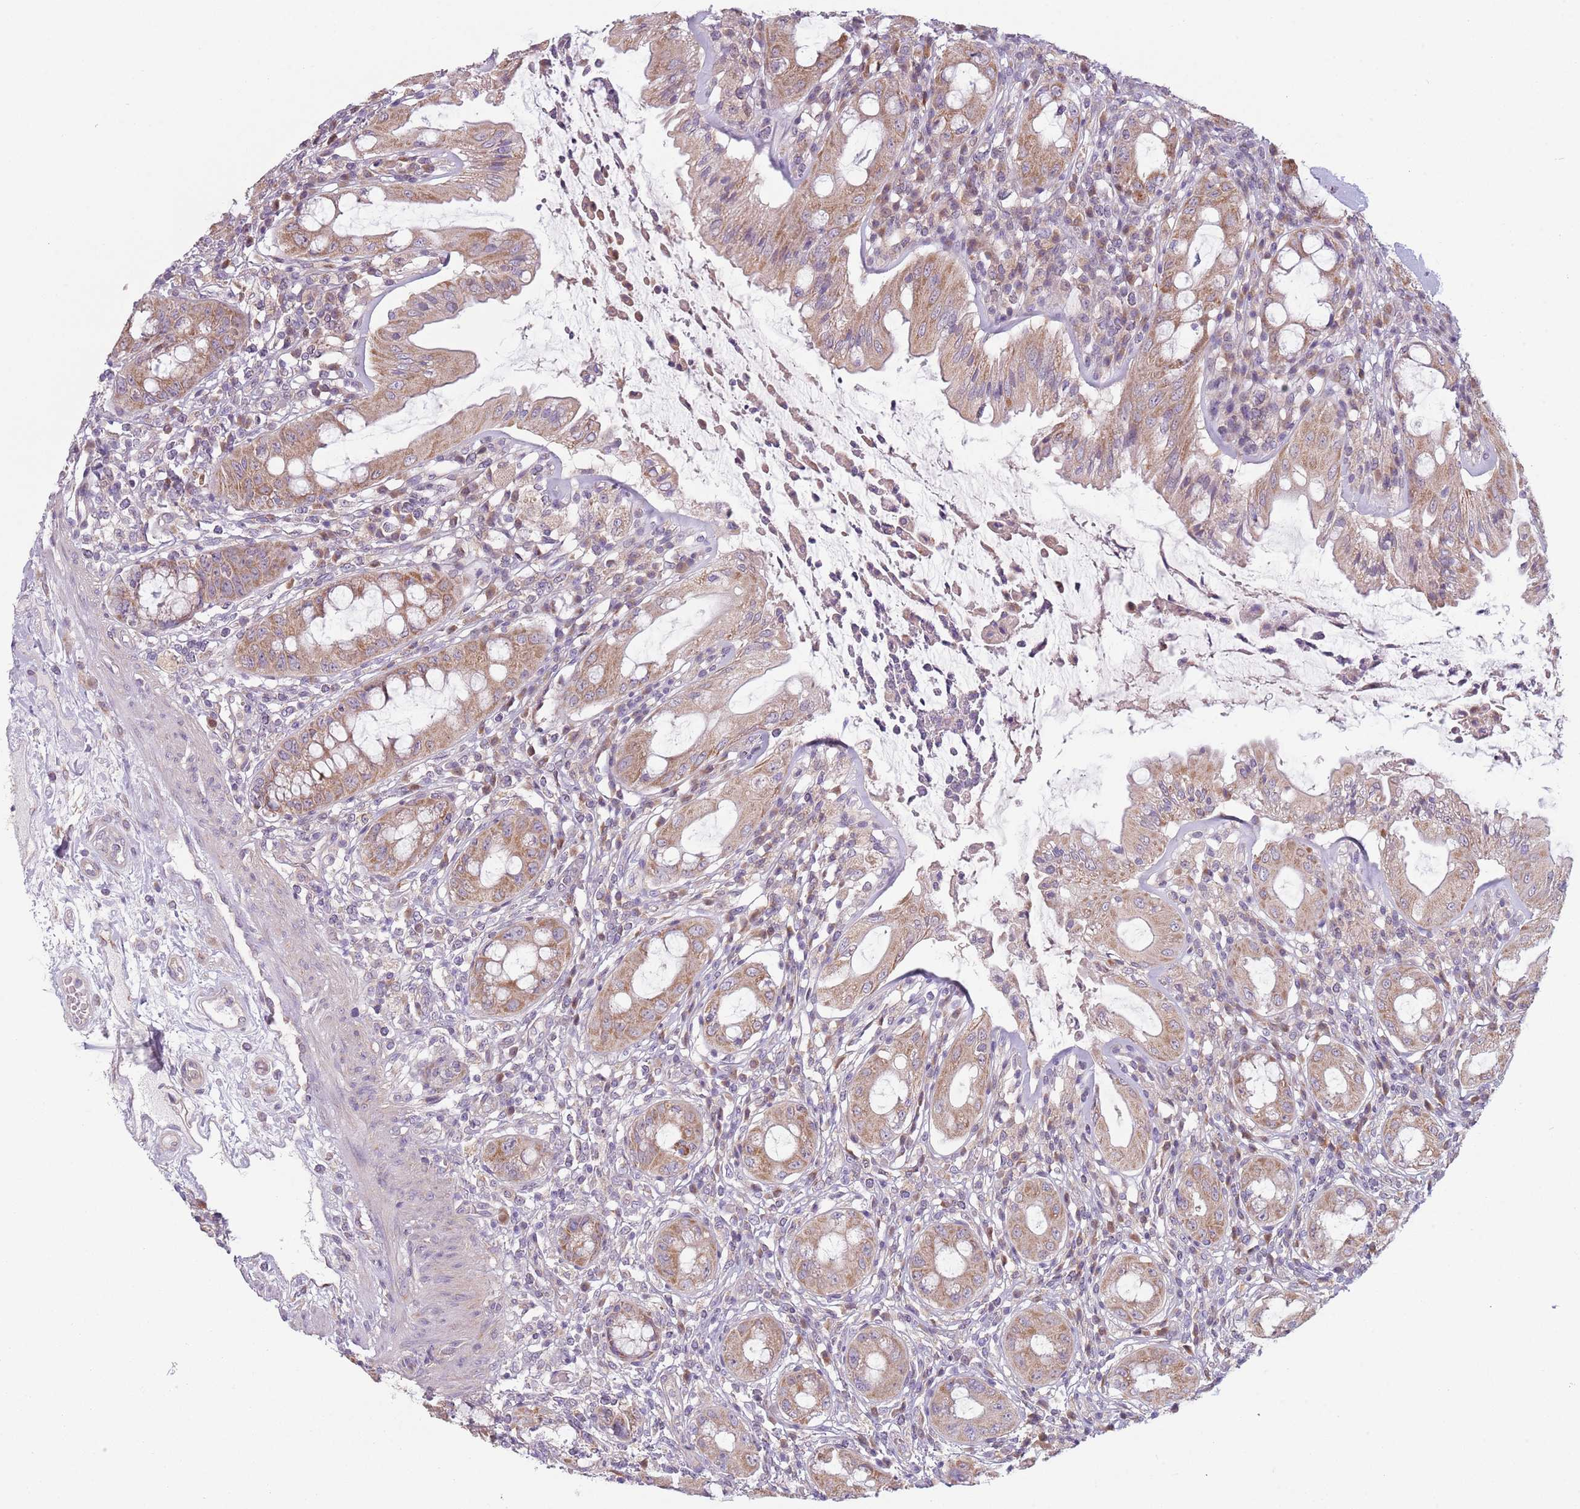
{"staining": {"intensity": "moderate", "quantity": ">75%", "location": "cytoplasmic/membranous"}, "tissue": "rectum", "cell_type": "Glandular cells", "image_type": "normal", "snomed": [{"axis": "morphology", "description": "Normal tissue, NOS"}, {"axis": "topography", "description": "Rectum"}], "caption": "Rectum was stained to show a protein in brown. There is medium levels of moderate cytoplasmic/membranous positivity in approximately >75% of glandular cells. Immunohistochemistry (ihc) stains the protein in brown and the nuclei are stained blue.", "gene": "COQ5", "patient": {"sex": "female", "age": 57}}